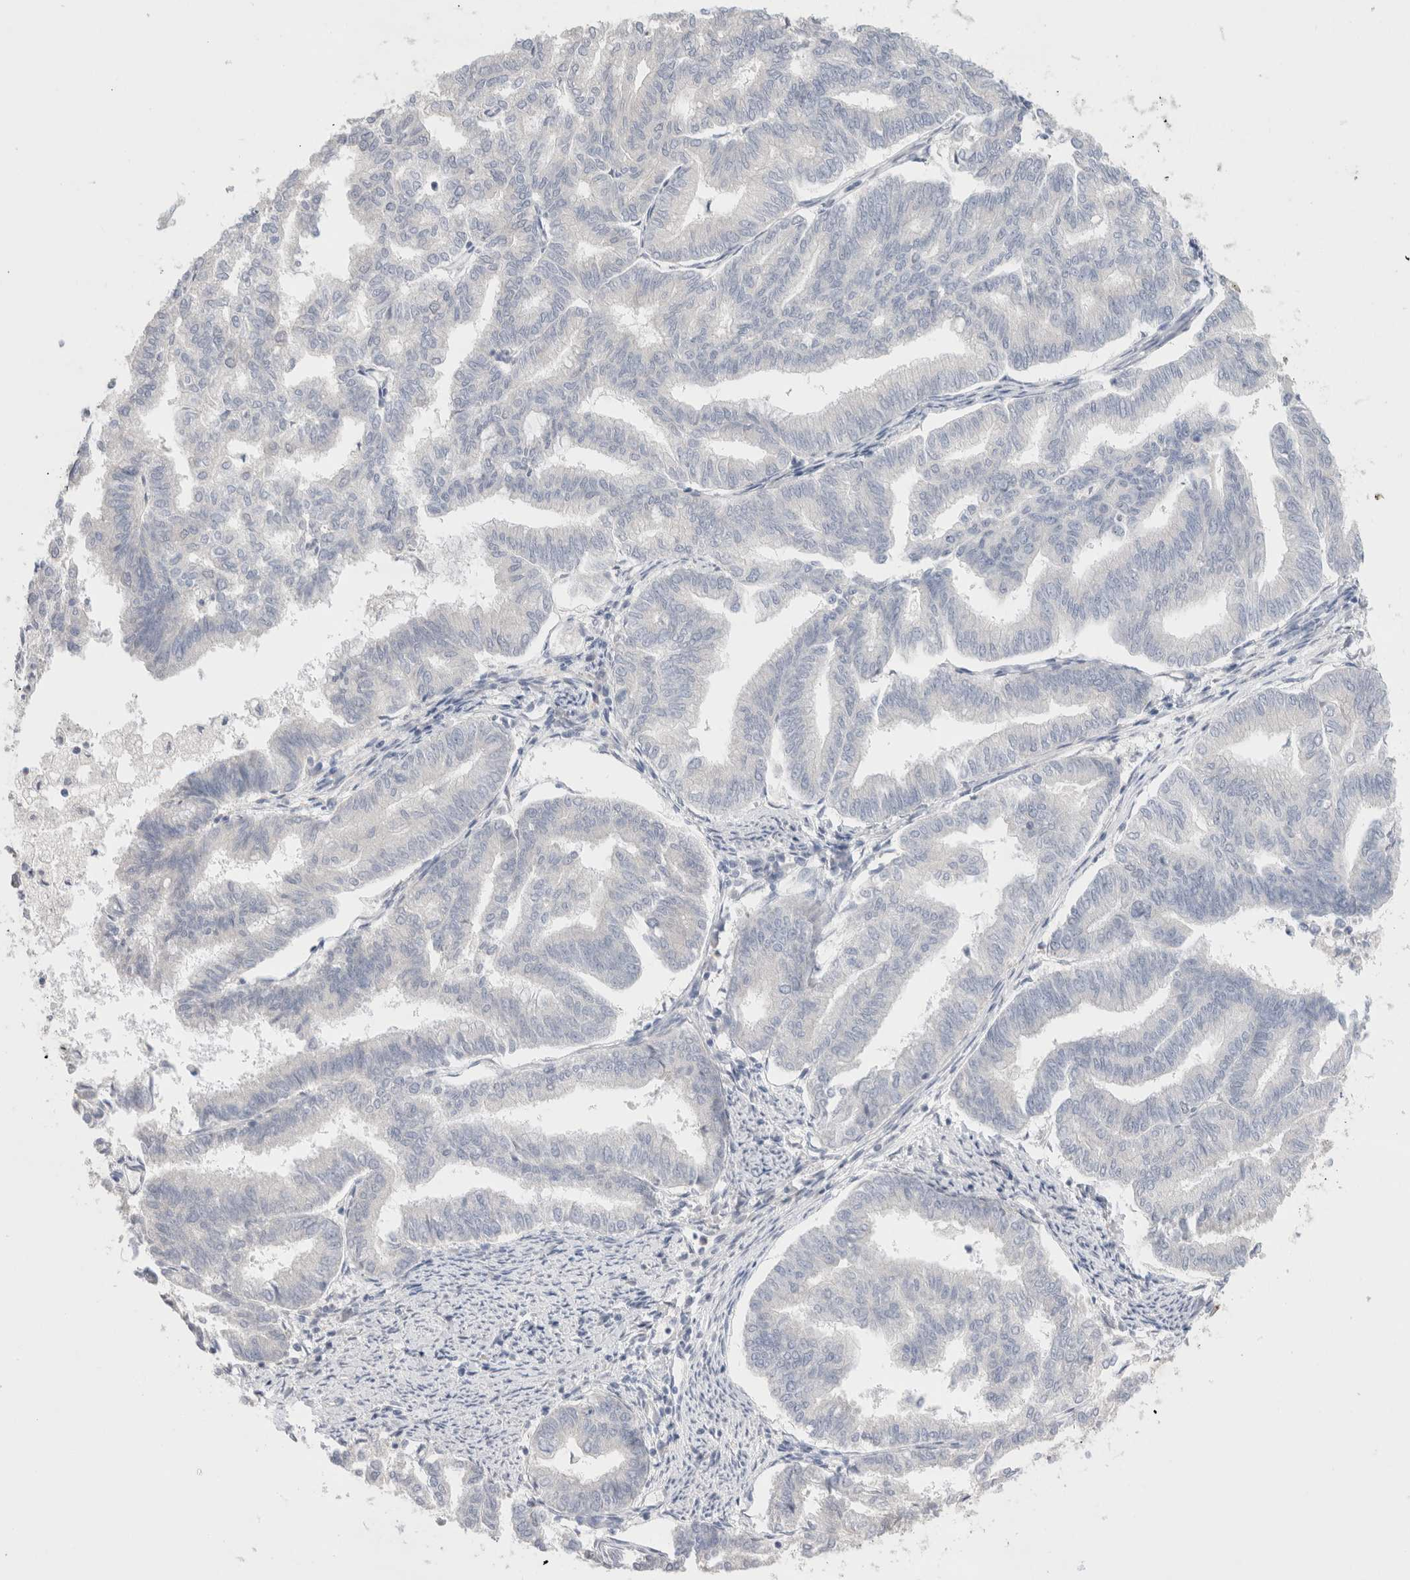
{"staining": {"intensity": "negative", "quantity": "none", "location": "none"}, "tissue": "endometrial cancer", "cell_type": "Tumor cells", "image_type": "cancer", "snomed": [{"axis": "morphology", "description": "Adenocarcinoma, NOS"}, {"axis": "topography", "description": "Endometrium"}], "caption": "Adenocarcinoma (endometrial) was stained to show a protein in brown. There is no significant expression in tumor cells.", "gene": "BICD2", "patient": {"sex": "female", "age": 79}}